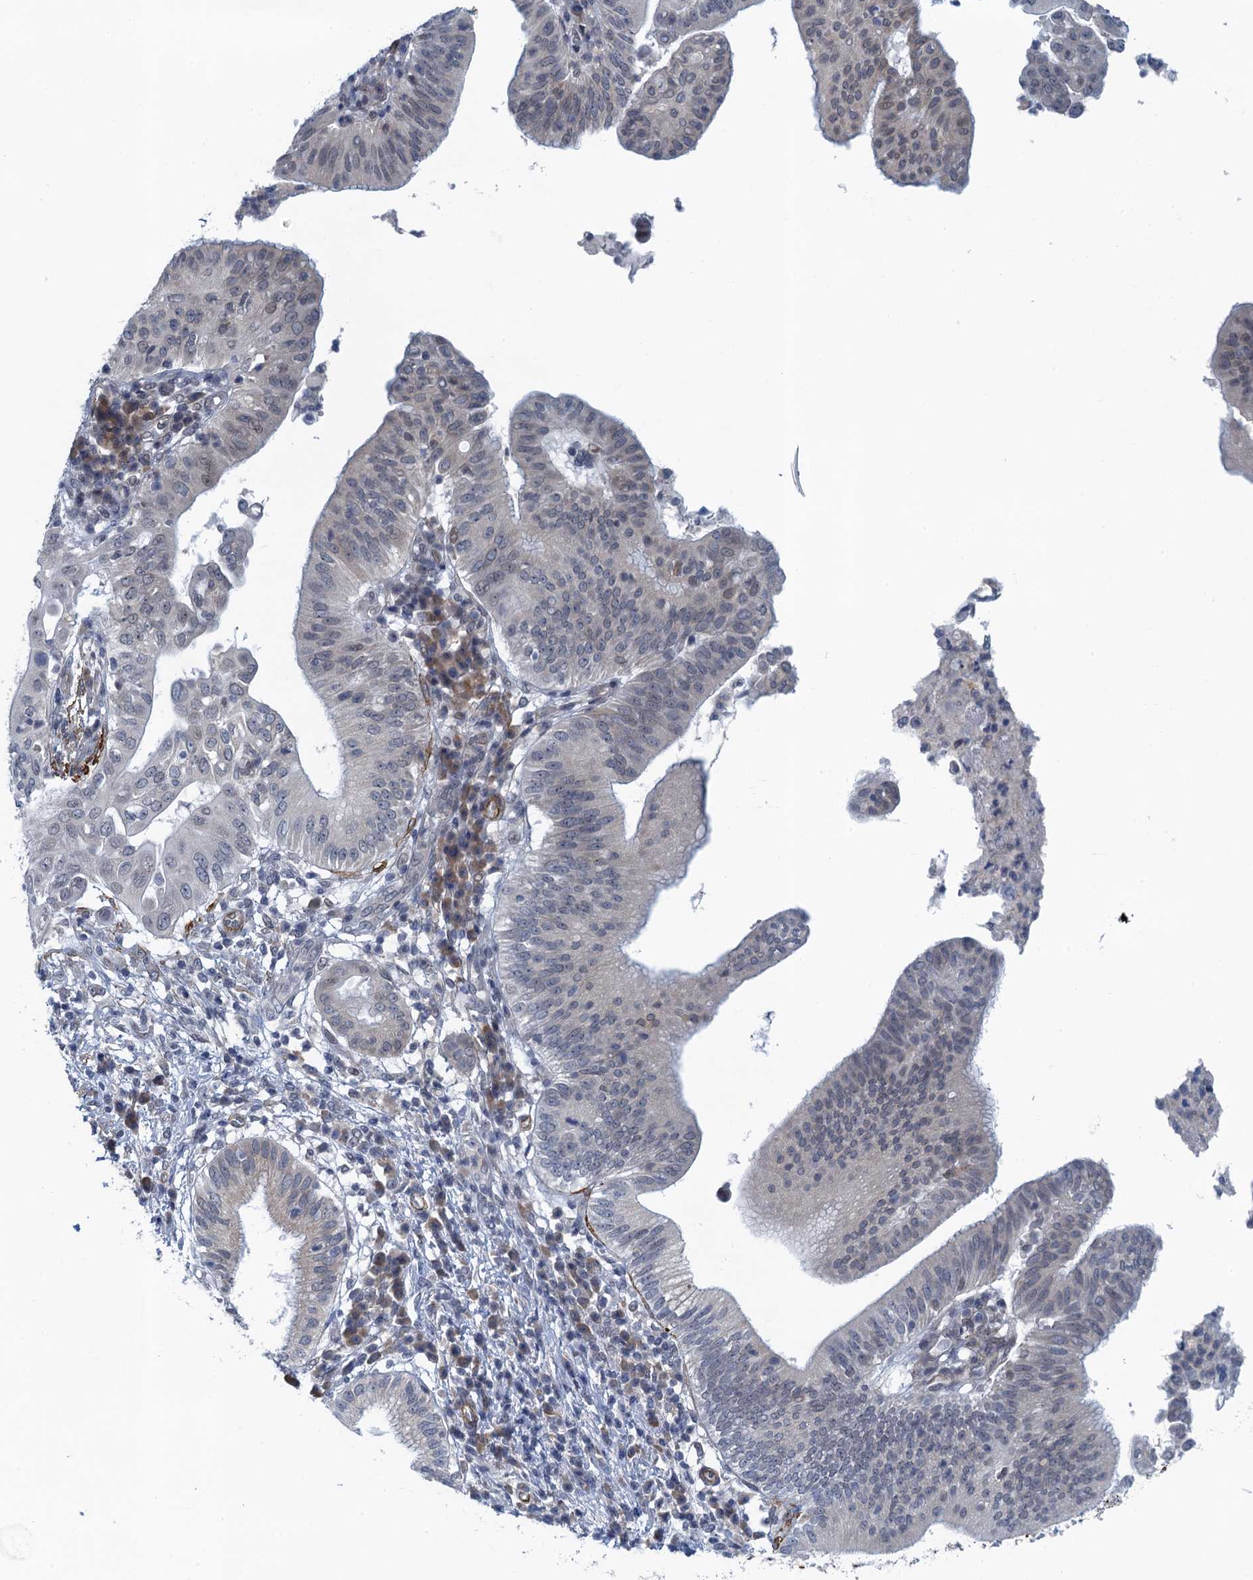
{"staining": {"intensity": "negative", "quantity": "none", "location": "none"}, "tissue": "pancreatic cancer", "cell_type": "Tumor cells", "image_type": "cancer", "snomed": [{"axis": "morphology", "description": "Adenocarcinoma, NOS"}, {"axis": "topography", "description": "Pancreas"}], "caption": "Immunohistochemistry of human pancreatic adenocarcinoma displays no positivity in tumor cells.", "gene": "ALG2", "patient": {"sex": "male", "age": 68}}